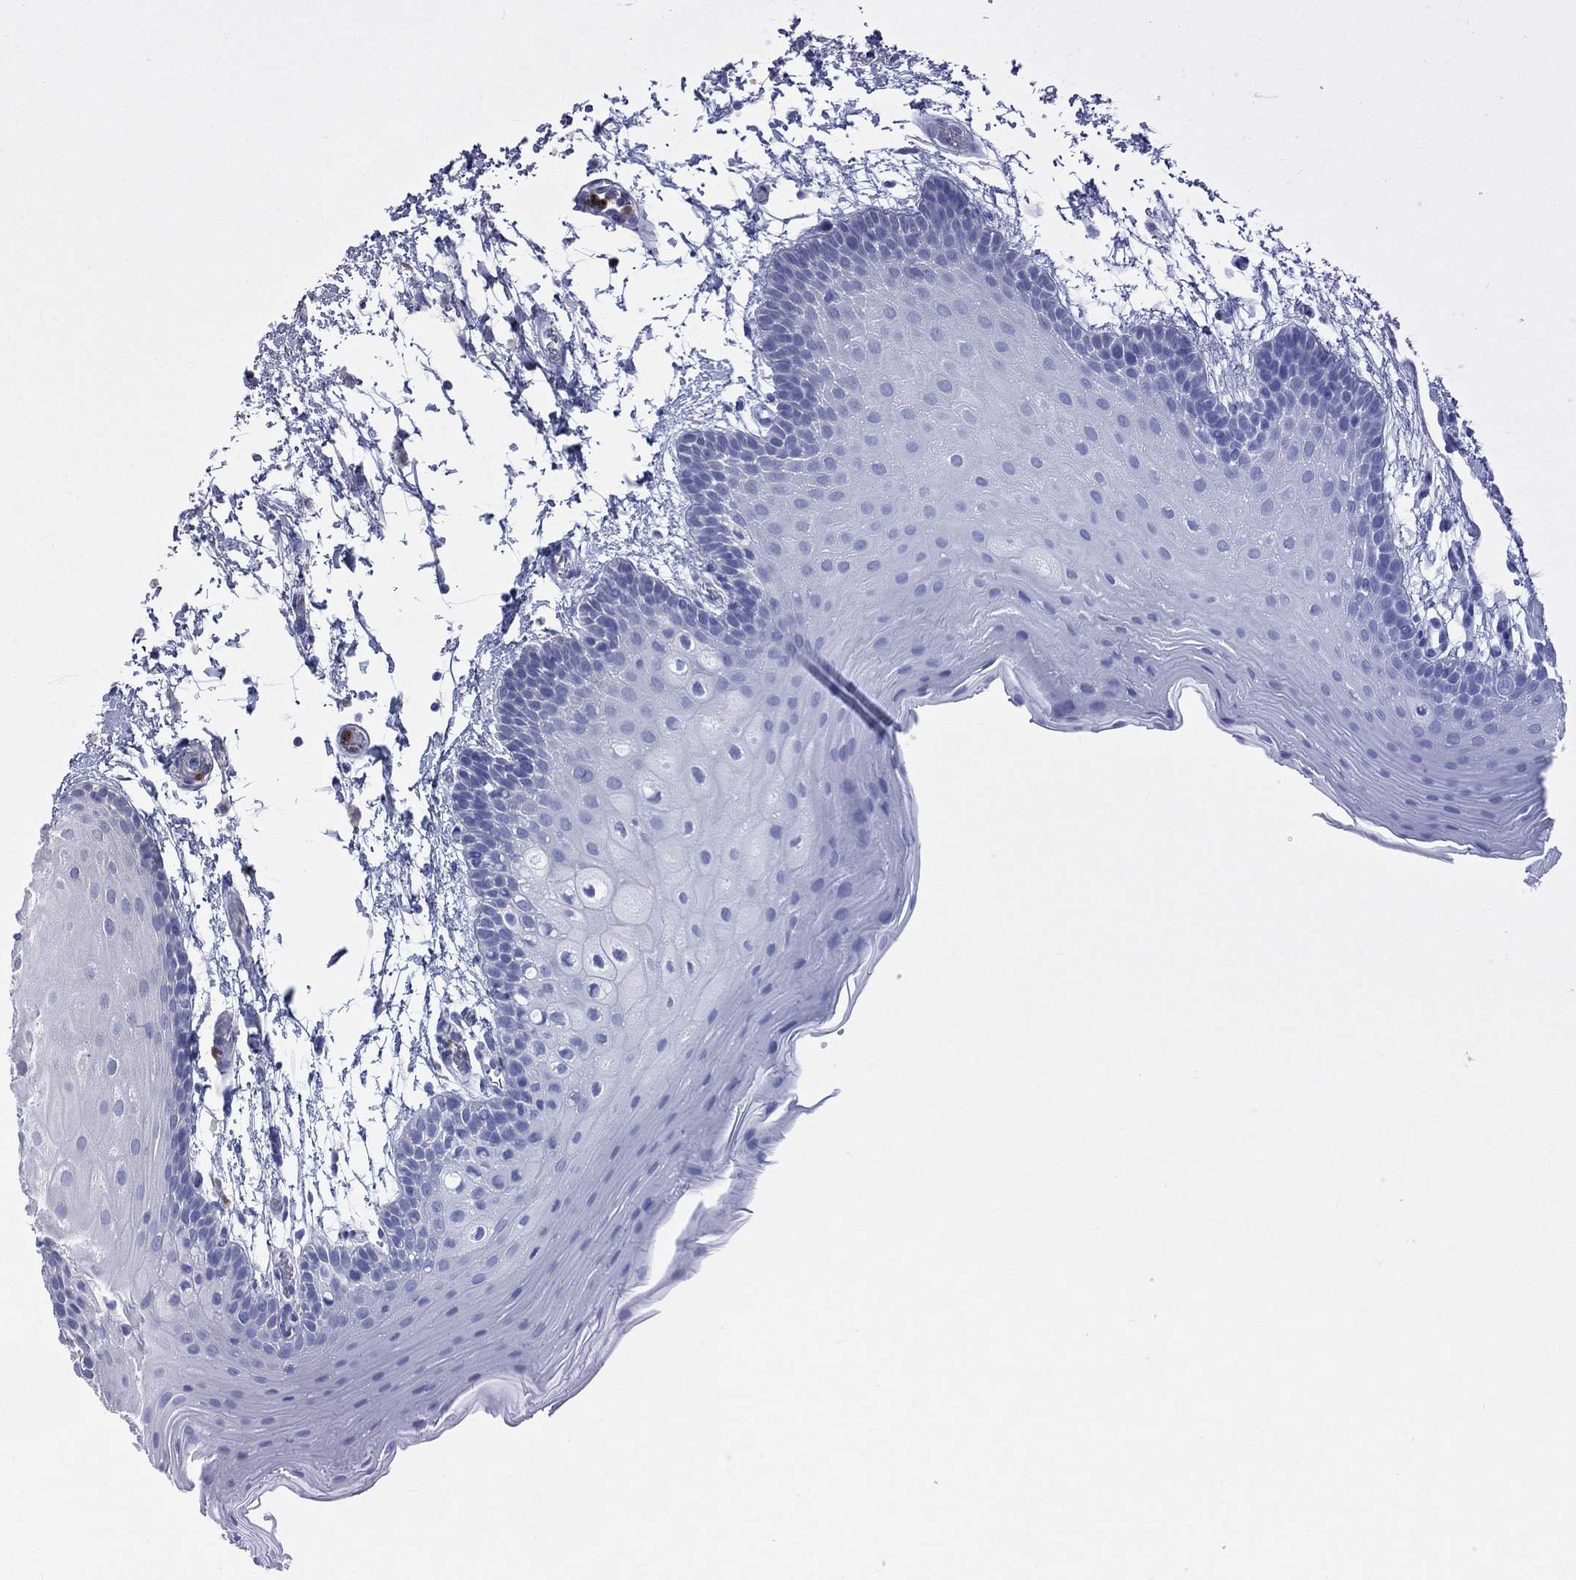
{"staining": {"intensity": "negative", "quantity": "none", "location": "none"}, "tissue": "oral mucosa", "cell_type": "Squamous epithelial cells", "image_type": "normal", "snomed": [{"axis": "morphology", "description": "Normal tissue, NOS"}, {"axis": "topography", "description": "Oral tissue"}], "caption": "There is no significant expression in squamous epithelial cells of oral mucosa. (DAB (3,3'-diaminobenzidine) IHC with hematoxylin counter stain).", "gene": "CCDC159", "patient": {"sex": "male", "age": 62}}